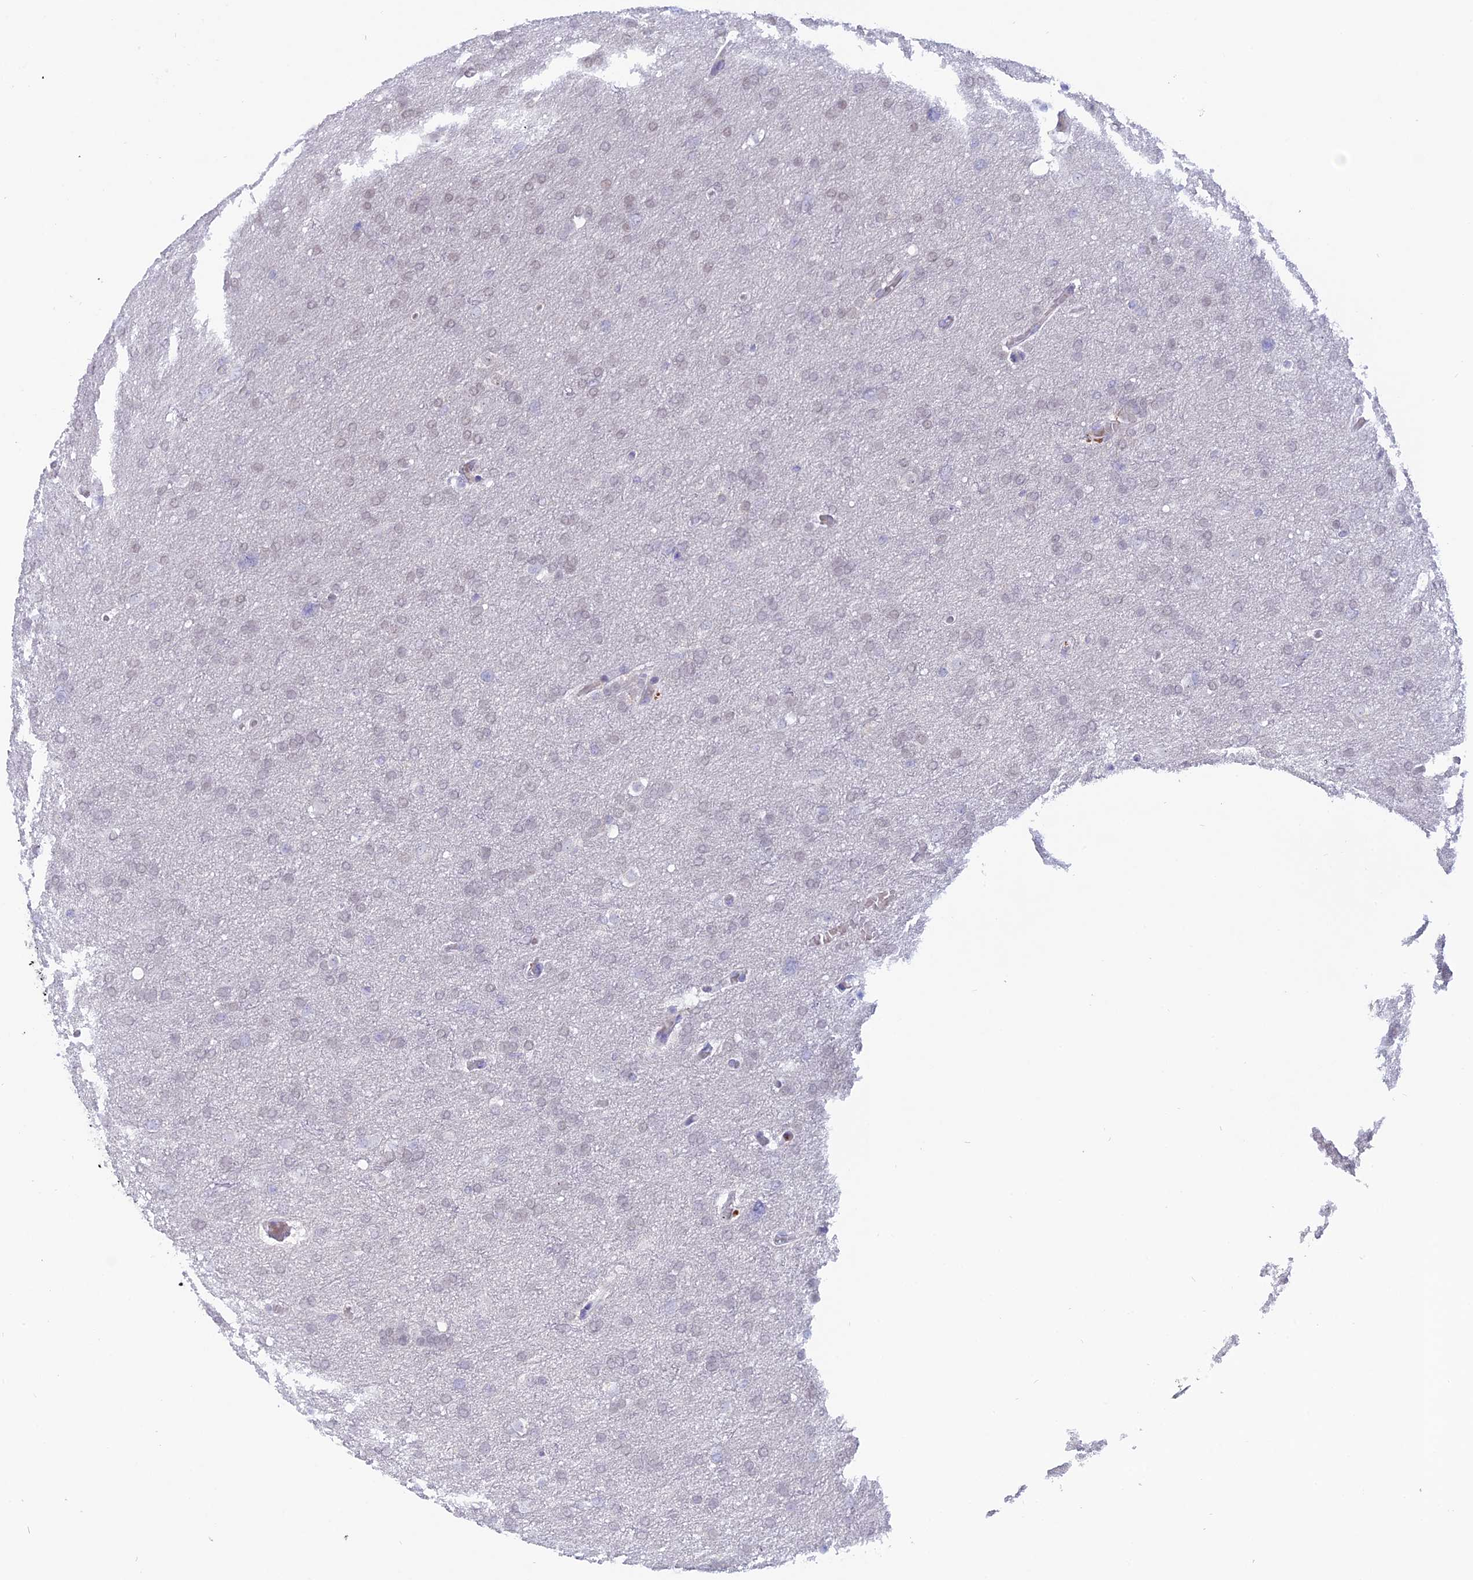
{"staining": {"intensity": "negative", "quantity": "none", "location": "none"}, "tissue": "glioma", "cell_type": "Tumor cells", "image_type": "cancer", "snomed": [{"axis": "morphology", "description": "Glioma, malignant, High grade"}, {"axis": "topography", "description": "Cerebral cortex"}], "caption": "The IHC photomicrograph has no significant staining in tumor cells of malignant glioma (high-grade) tissue.", "gene": "PGBD4", "patient": {"sex": "female", "age": 36}}